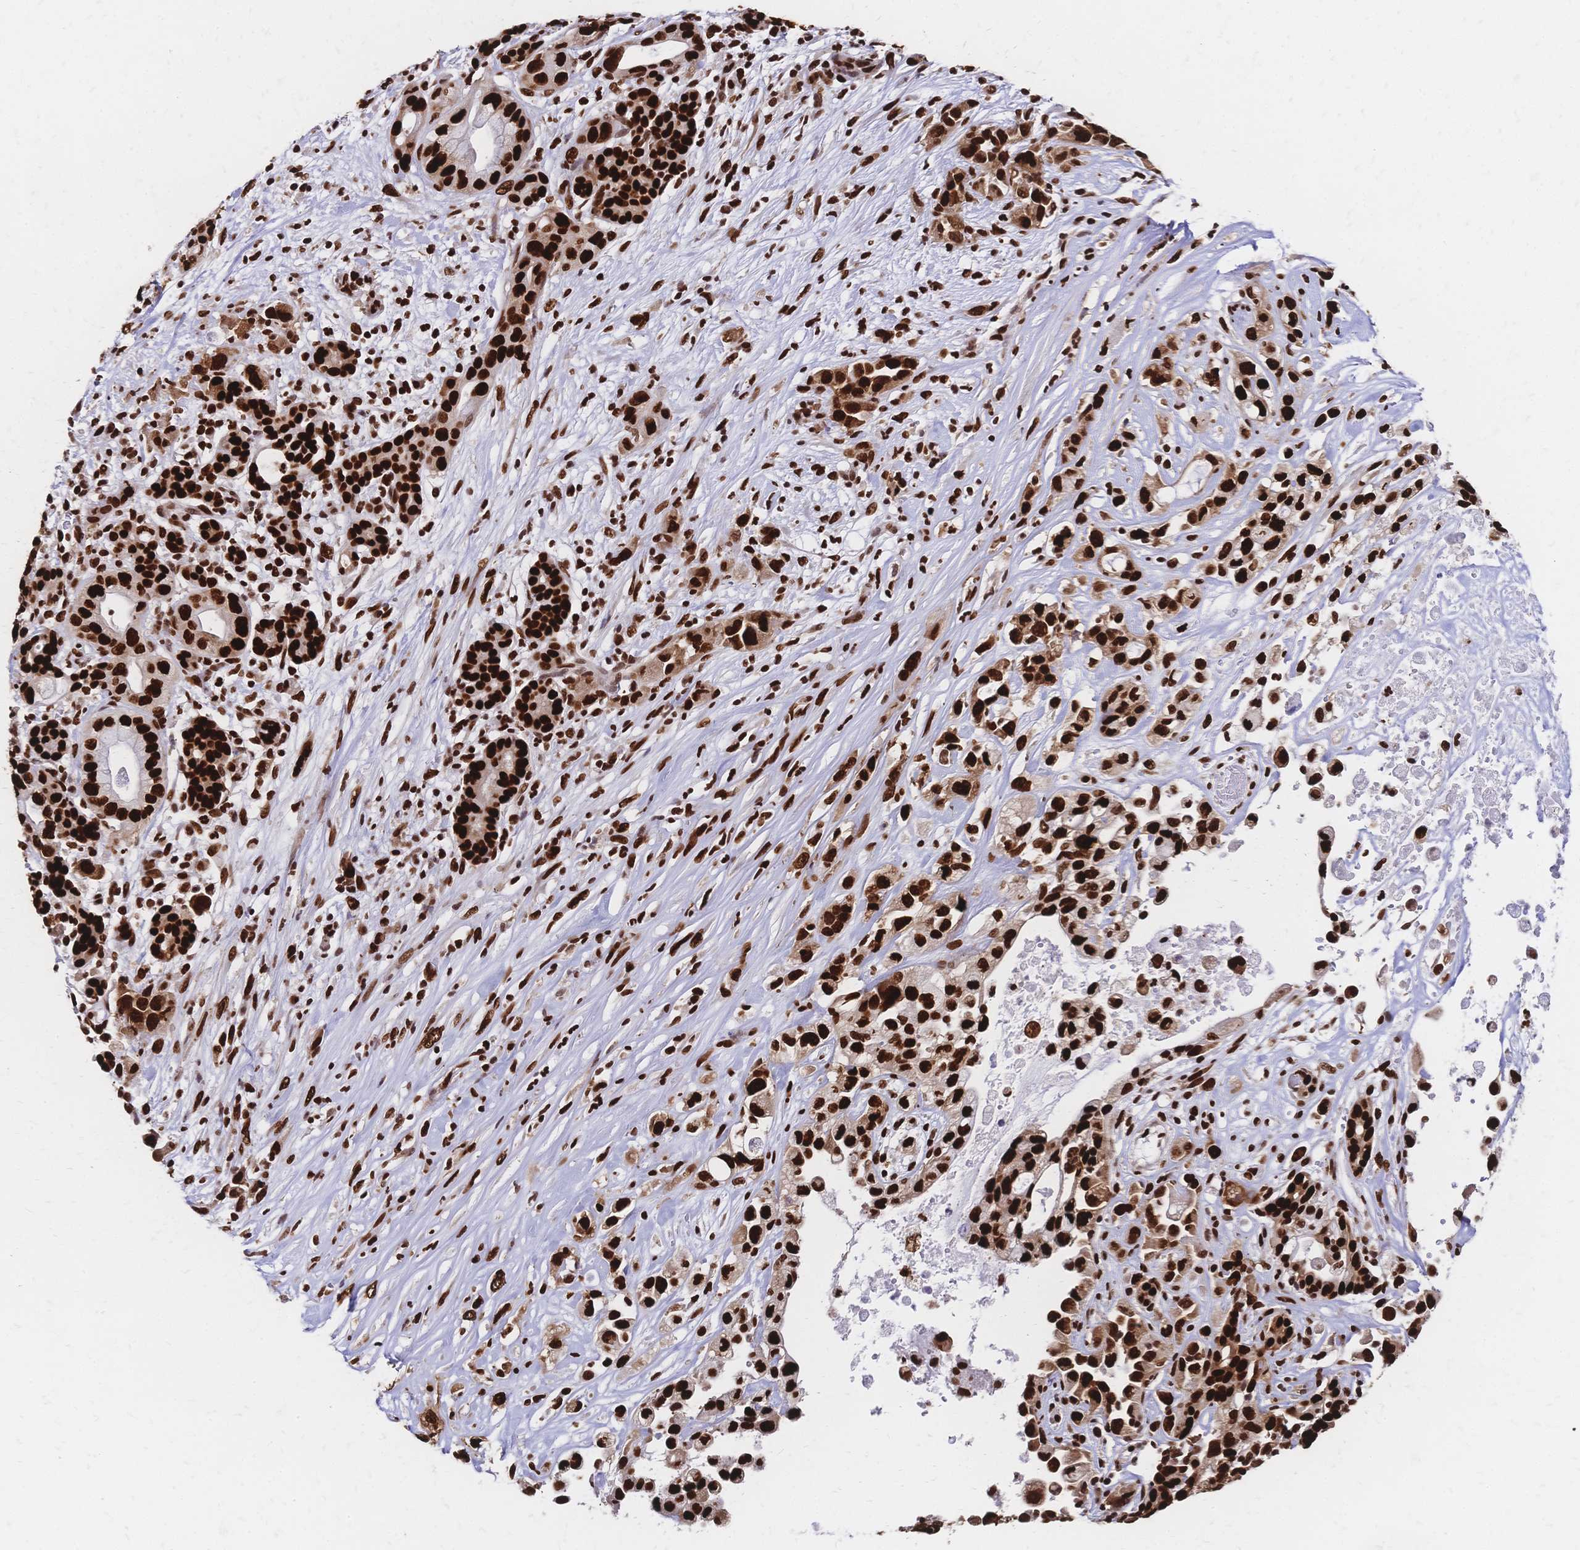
{"staining": {"intensity": "strong", "quantity": ">75%", "location": "nuclear"}, "tissue": "pancreatic cancer", "cell_type": "Tumor cells", "image_type": "cancer", "snomed": [{"axis": "morphology", "description": "Adenocarcinoma, NOS"}, {"axis": "topography", "description": "Pancreas"}], "caption": "A brown stain highlights strong nuclear staining of a protein in pancreatic cancer (adenocarcinoma) tumor cells. (Brightfield microscopy of DAB IHC at high magnification).", "gene": "HDGF", "patient": {"sex": "male", "age": 44}}